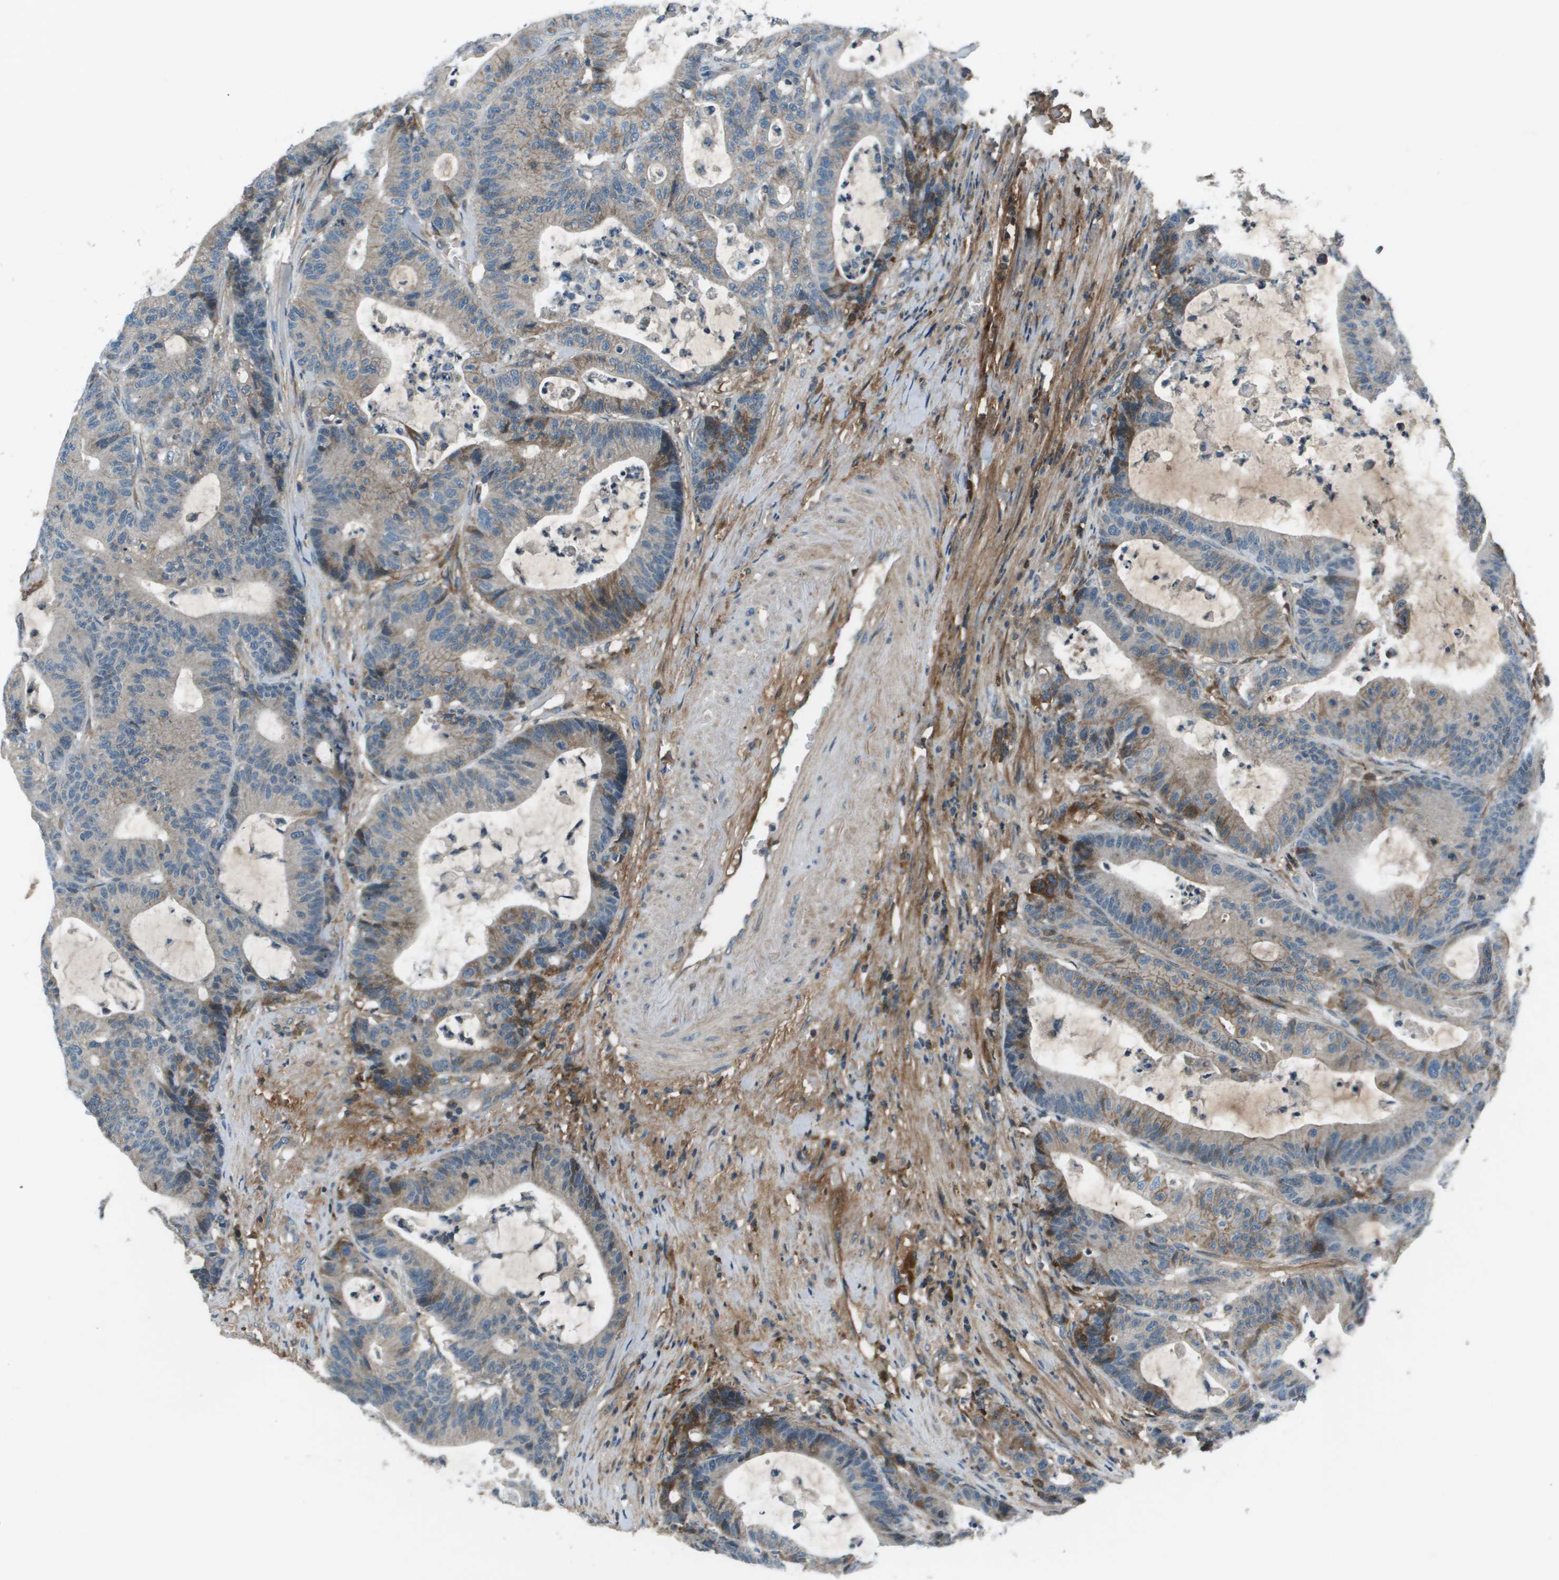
{"staining": {"intensity": "moderate", "quantity": "<25%", "location": "cytoplasmic/membranous"}, "tissue": "colorectal cancer", "cell_type": "Tumor cells", "image_type": "cancer", "snomed": [{"axis": "morphology", "description": "Adenocarcinoma, NOS"}, {"axis": "topography", "description": "Colon"}], "caption": "About <25% of tumor cells in adenocarcinoma (colorectal) exhibit moderate cytoplasmic/membranous protein positivity as visualized by brown immunohistochemical staining.", "gene": "PCOLCE", "patient": {"sex": "female", "age": 84}}